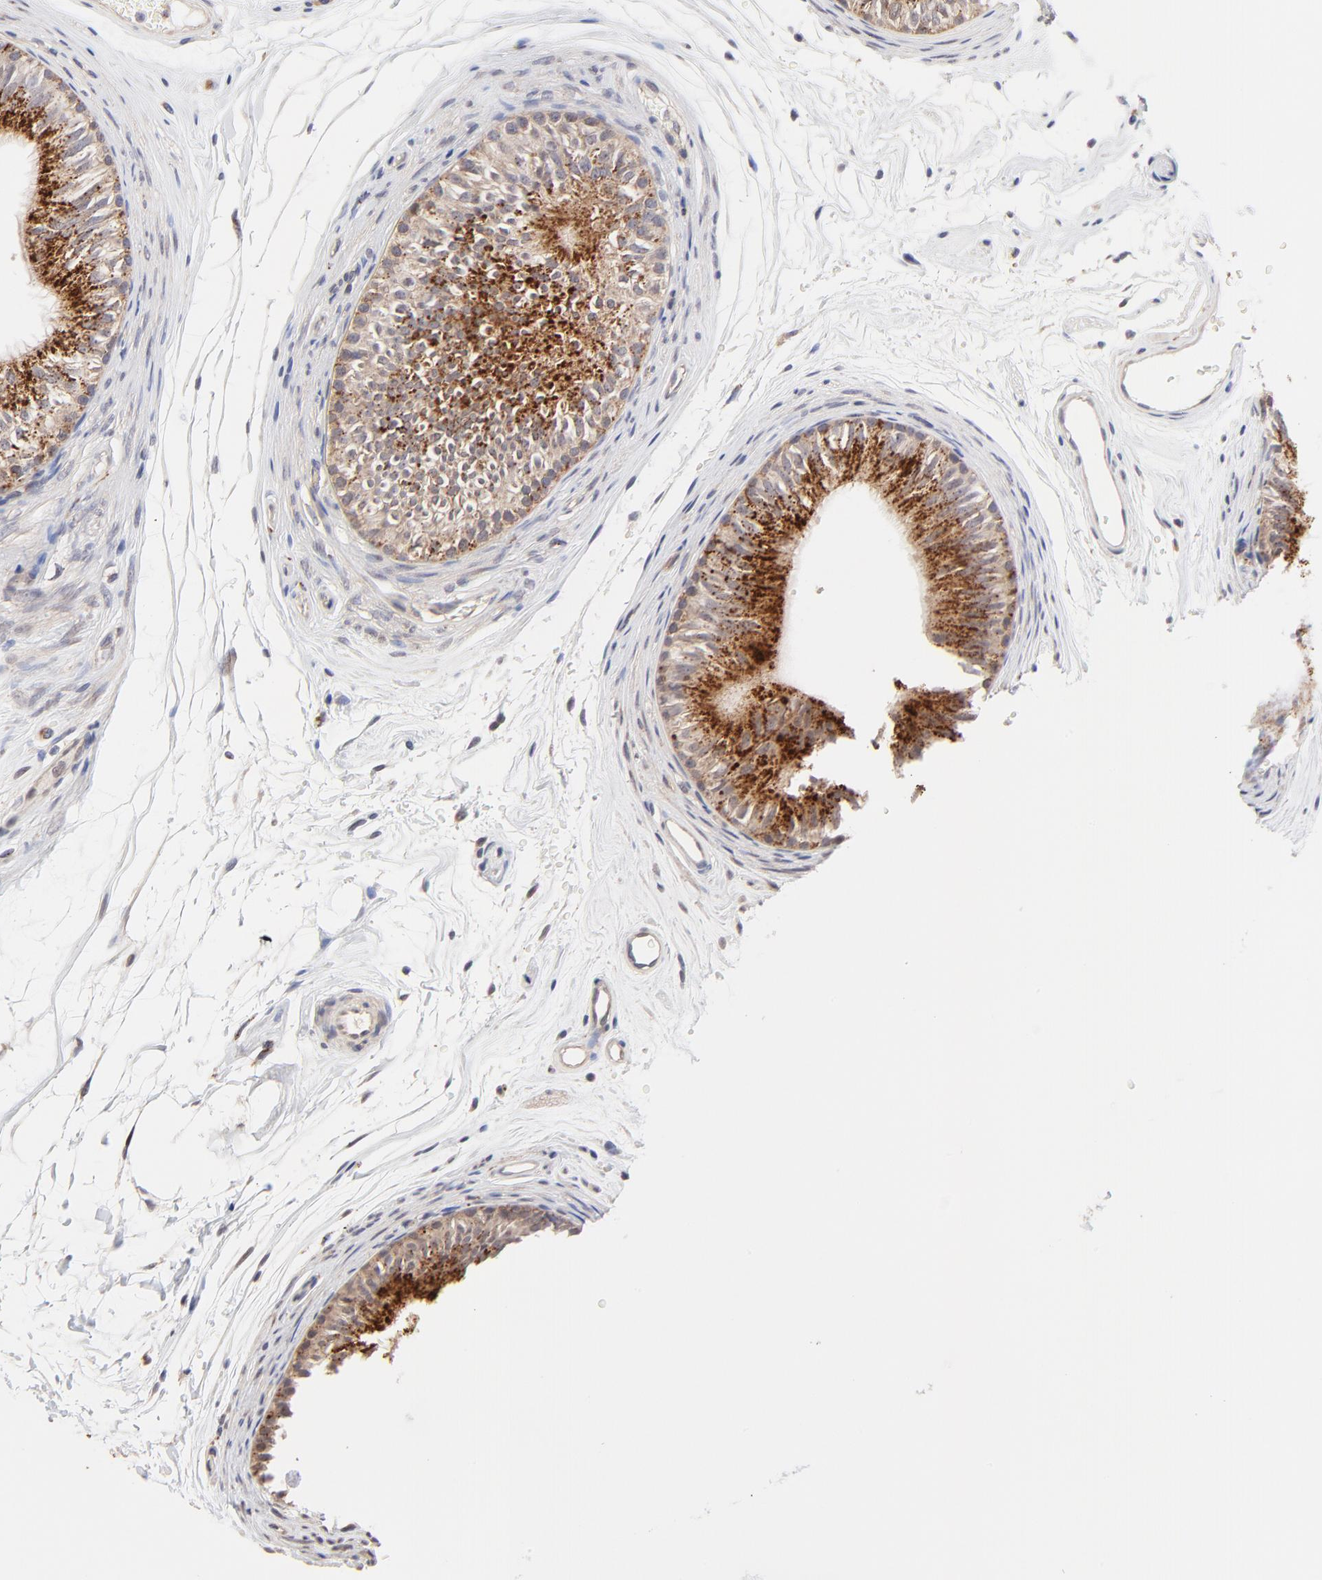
{"staining": {"intensity": "strong", "quantity": ">75%", "location": "cytoplasmic/membranous"}, "tissue": "epididymis", "cell_type": "Glandular cells", "image_type": "normal", "snomed": [{"axis": "morphology", "description": "Normal tissue, NOS"}, {"axis": "topography", "description": "Testis"}, {"axis": "topography", "description": "Epididymis"}], "caption": "Strong cytoplasmic/membranous protein positivity is seen in approximately >75% of glandular cells in epididymis. The protein of interest is shown in brown color, while the nuclei are stained blue.", "gene": "PDE4B", "patient": {"sex": "male", "age": 36}}